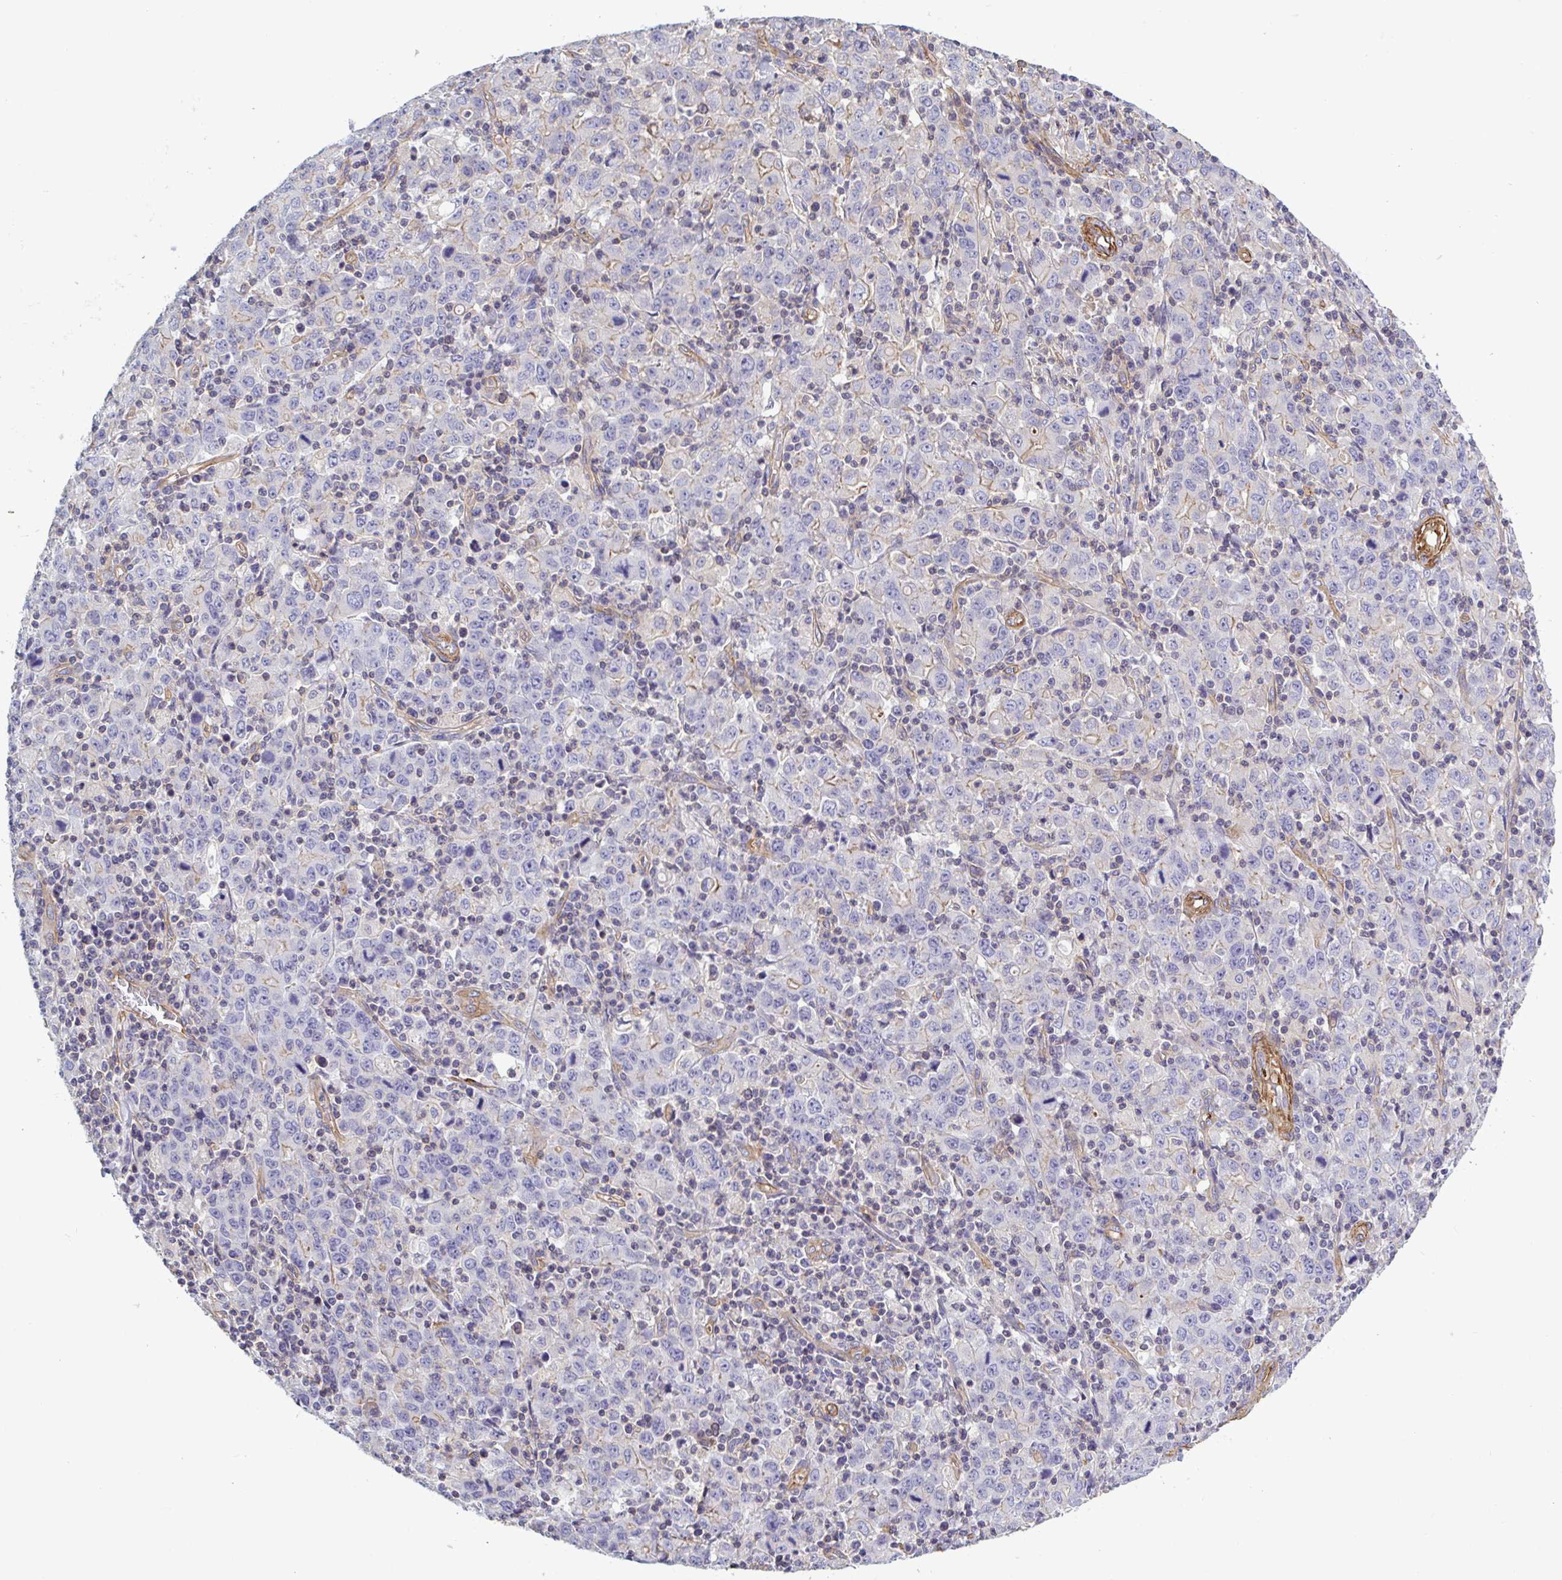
{"staining": {"intensity": "negative", "quantity": "none", "location": "none"}, "tissue": "stomach cancer", "cell_type": "Tumor cells", "image_type": "cancer", "snomed": [{"axis": "morphology", "description": "Adenocarcinoma, NOS"}, {"axis": "topography", "description": "Stomach, upper"}], "caption": "A micrograph of human adenocarcinoma (stomach) is negative for staining in tumor cells.", "gene": "SHISA7", "patient": {"sex": "male", "age": 69}}